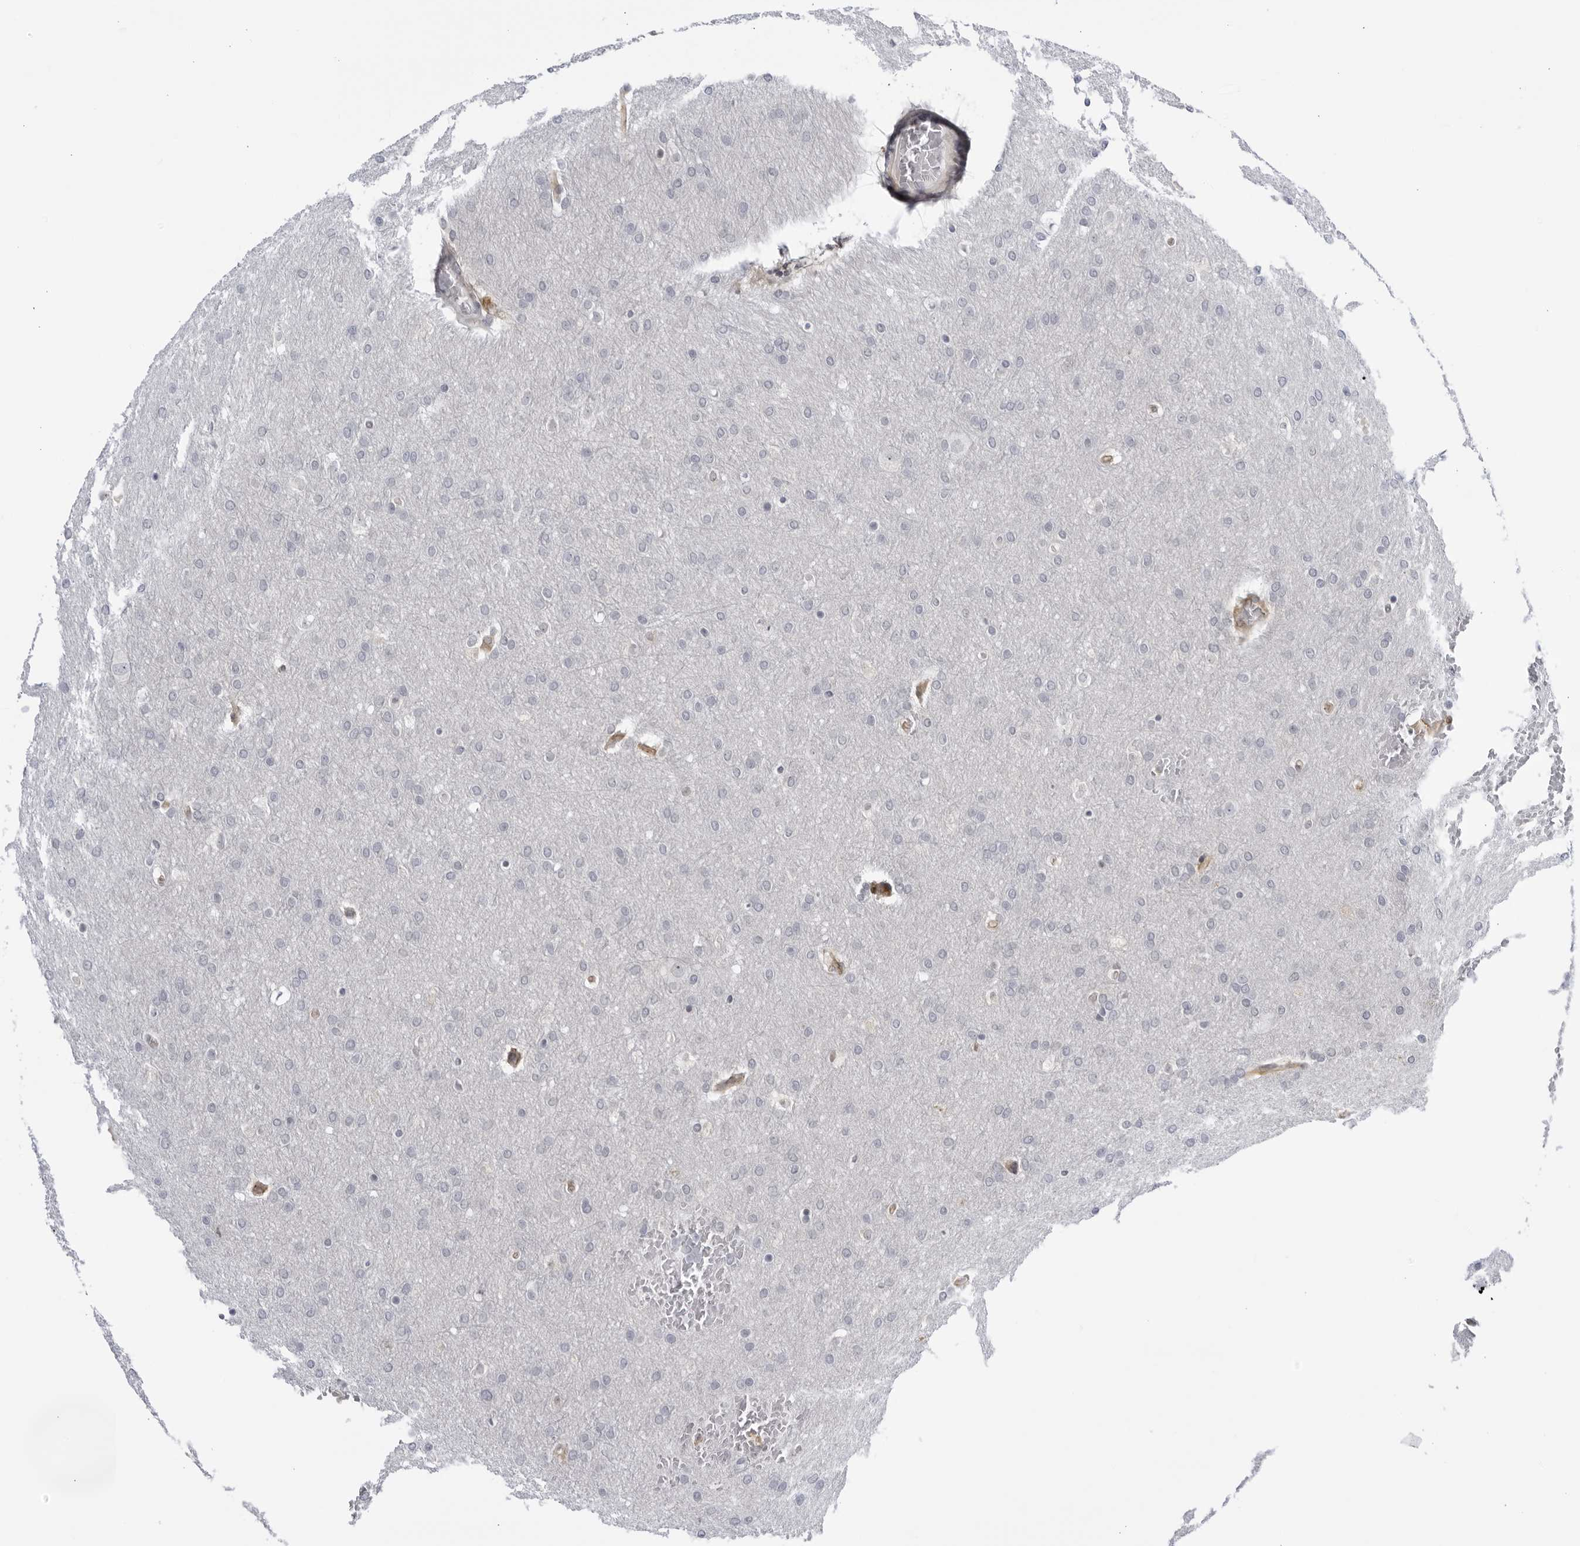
{"staining": {"intensity": "negative", "quantity": "none", "location": "none"}, "tissue": "glioma", "cell_type": "Tumor cells", "image_type": "cancer", "snomed": [{"axis": "morphology", "description": "Glioma, malignant, Low grade"}, {"axis": "topography", "description": "Brain"}], "caption": "There is no significant expression in tumor cells of glioma.", "gene": "CNBD1", "patient": {"sex": "female", "age": 37}}